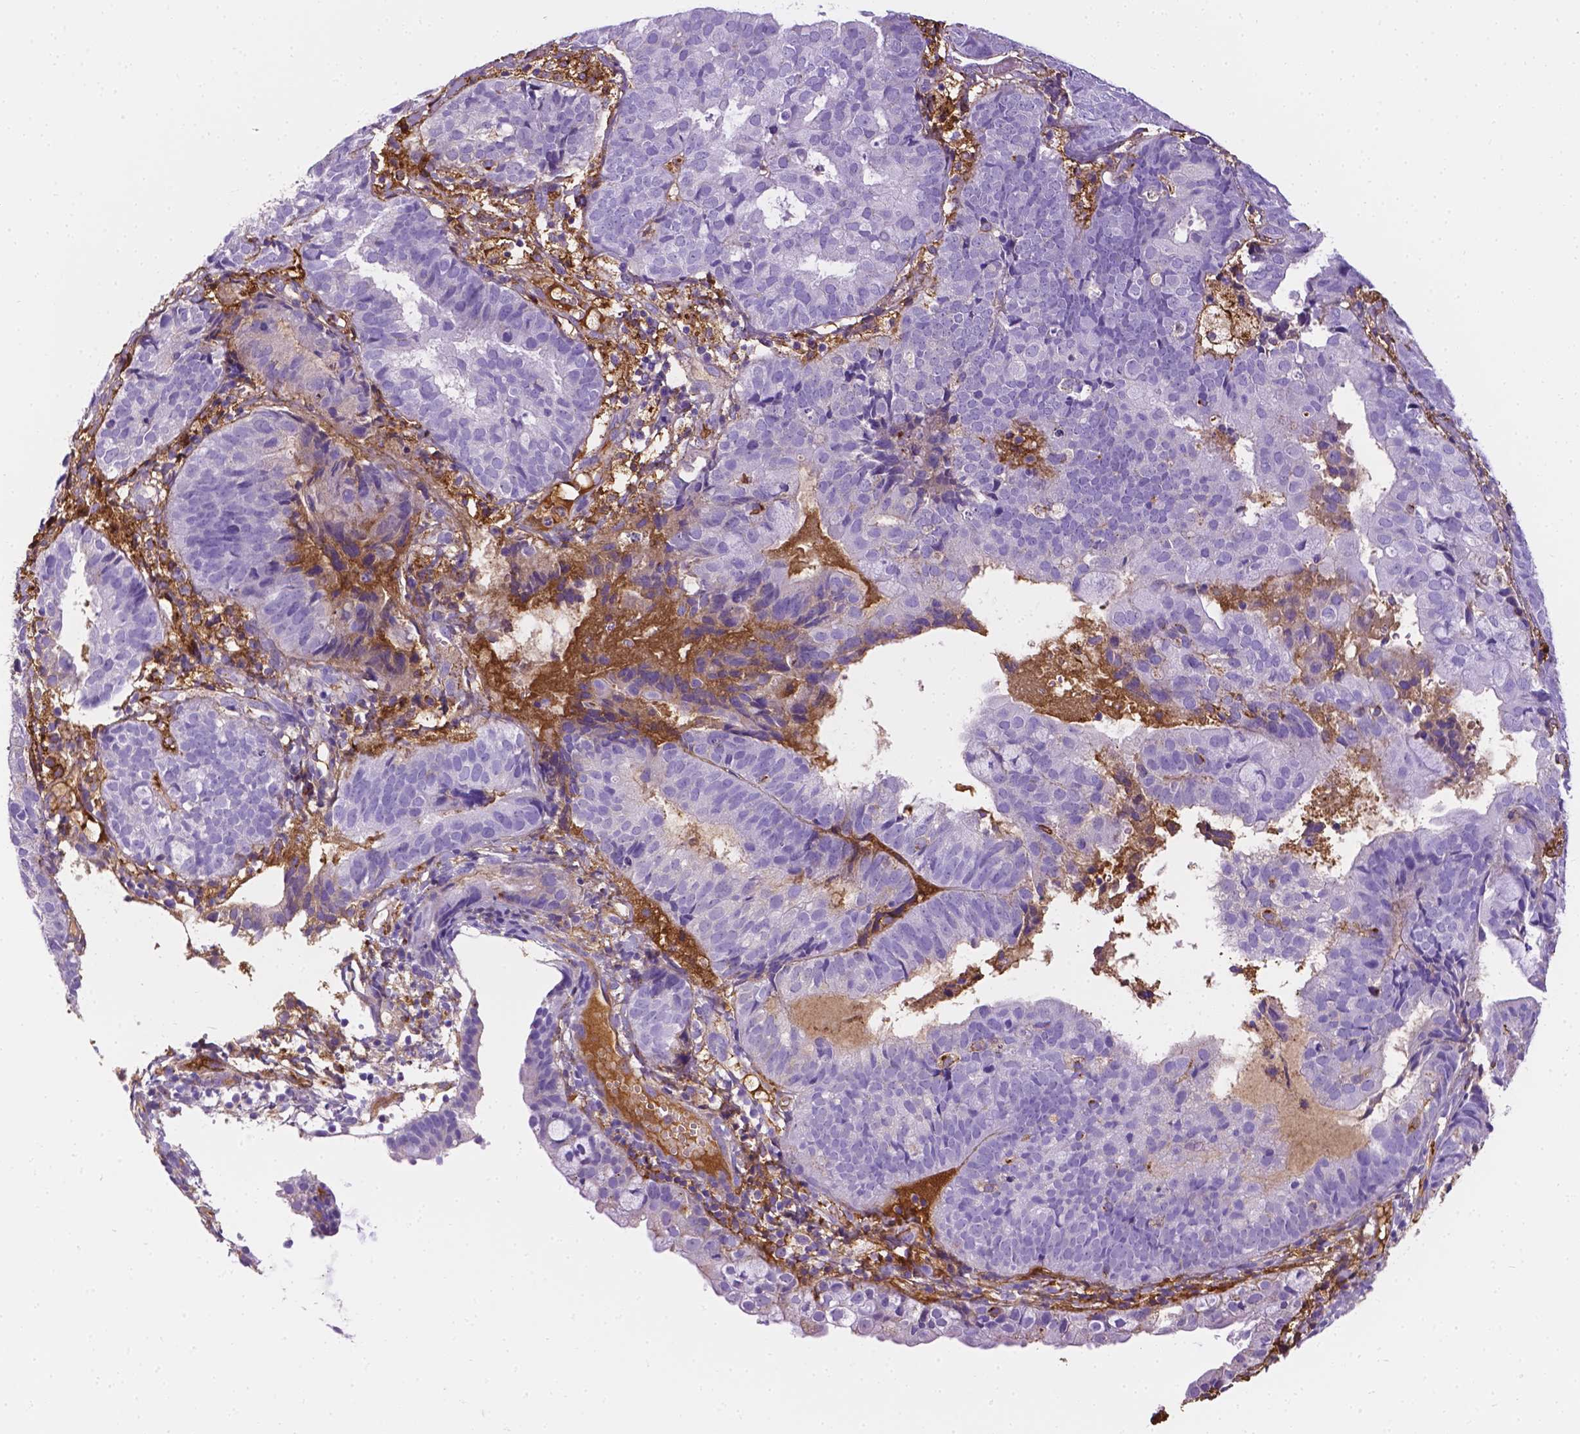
{"staining": {"intensity": "negative", "quantity": "none", "location": "none"}, "tissue": "endometrial cancer", "cell_type": "Tumor cells", "image_type": "cancer", "snomed": [{"axis": "morphology", "description": "Adenocarcinoma, NOS"}, {"axis": "topography", "description": "Endometrium"}], "caption": "A photomicrograph of human adenocarcinoma (endometrial) is negative for staining in tumor cells.", "gene": "APOE", "patient": {"sex": "female", "age": 80}}